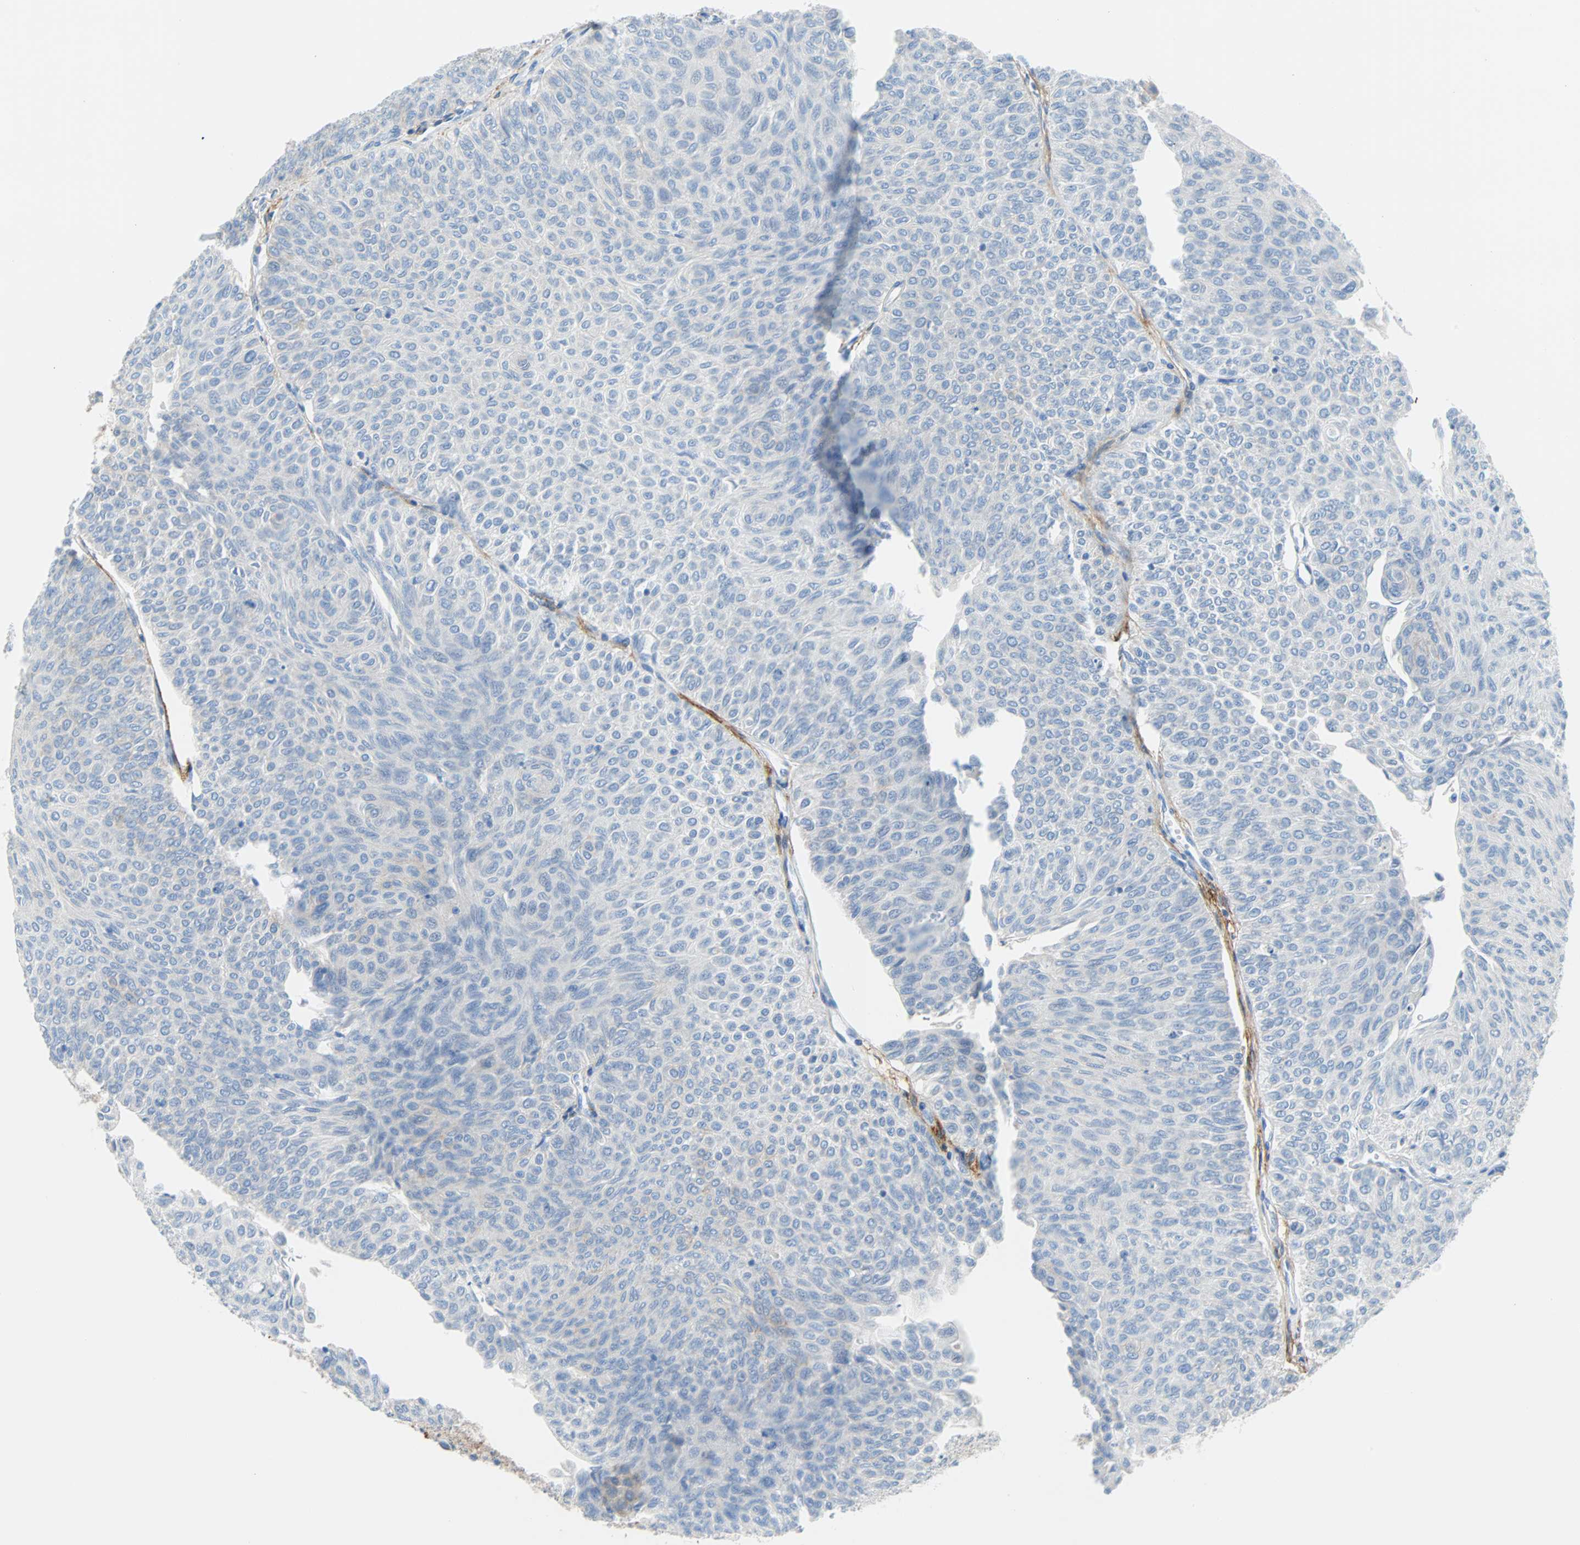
{"staining": {"intensity": "negative", "quantity": "none", "location": "none"}, "tissue": "urothelial cancer", "cell_type": "Tumor cells", "image_type": "cancer", "snomed": [{"axis": "morphology", "description": "Urothelial carcinoma, Low grade"}, {"axis": "topography", "description": "Urinary bladder"}], "caption": "This photomicrograph is of urothelial cancer stained with immunohistochemistry (IHC) to label a protein in brown with the nuclei are counter-stained blue. There is no positivity in tumor cells.", "gene": "PDPN", "patient": {"sex": "male", "age": 78}}